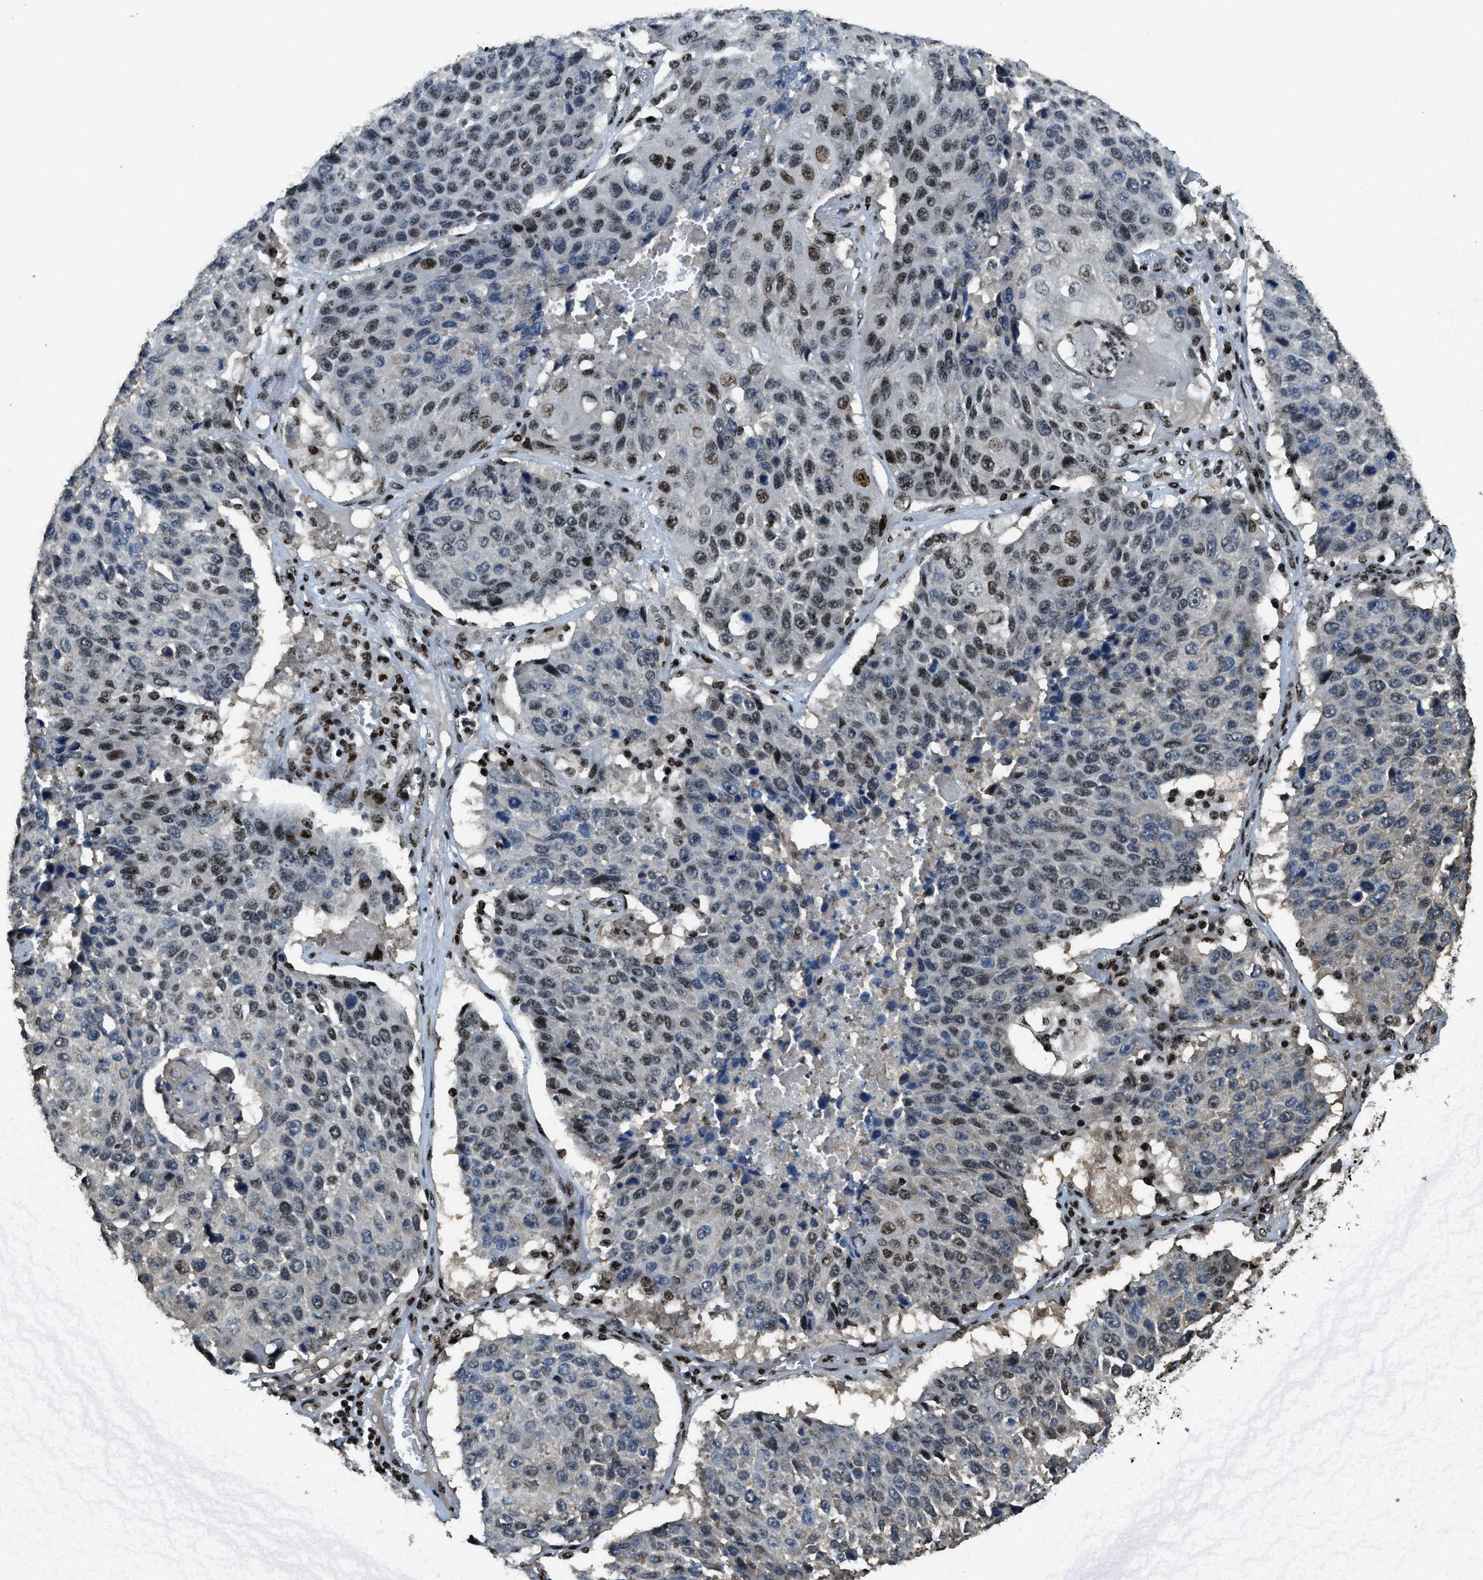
{"staining": {"intensity": "moderate", "quantity": "25%-75%", "location": "nuclear"}, "tissue": "lung cancer", "cell_type": "Tumor cells", "image_type": "cancer", "snomed": [{"axis": "morphology", "description": "Squamous cell carcinoma, NOS"}, {"axis": "topography", "description": "Lung"}], "caption": "Squamous cell carcinoma (lung) stained for a protein displays moderate nuclear positivity in tumor cells.", "gene": "SP100", "patient": {"sex": "male", "age": 61}}